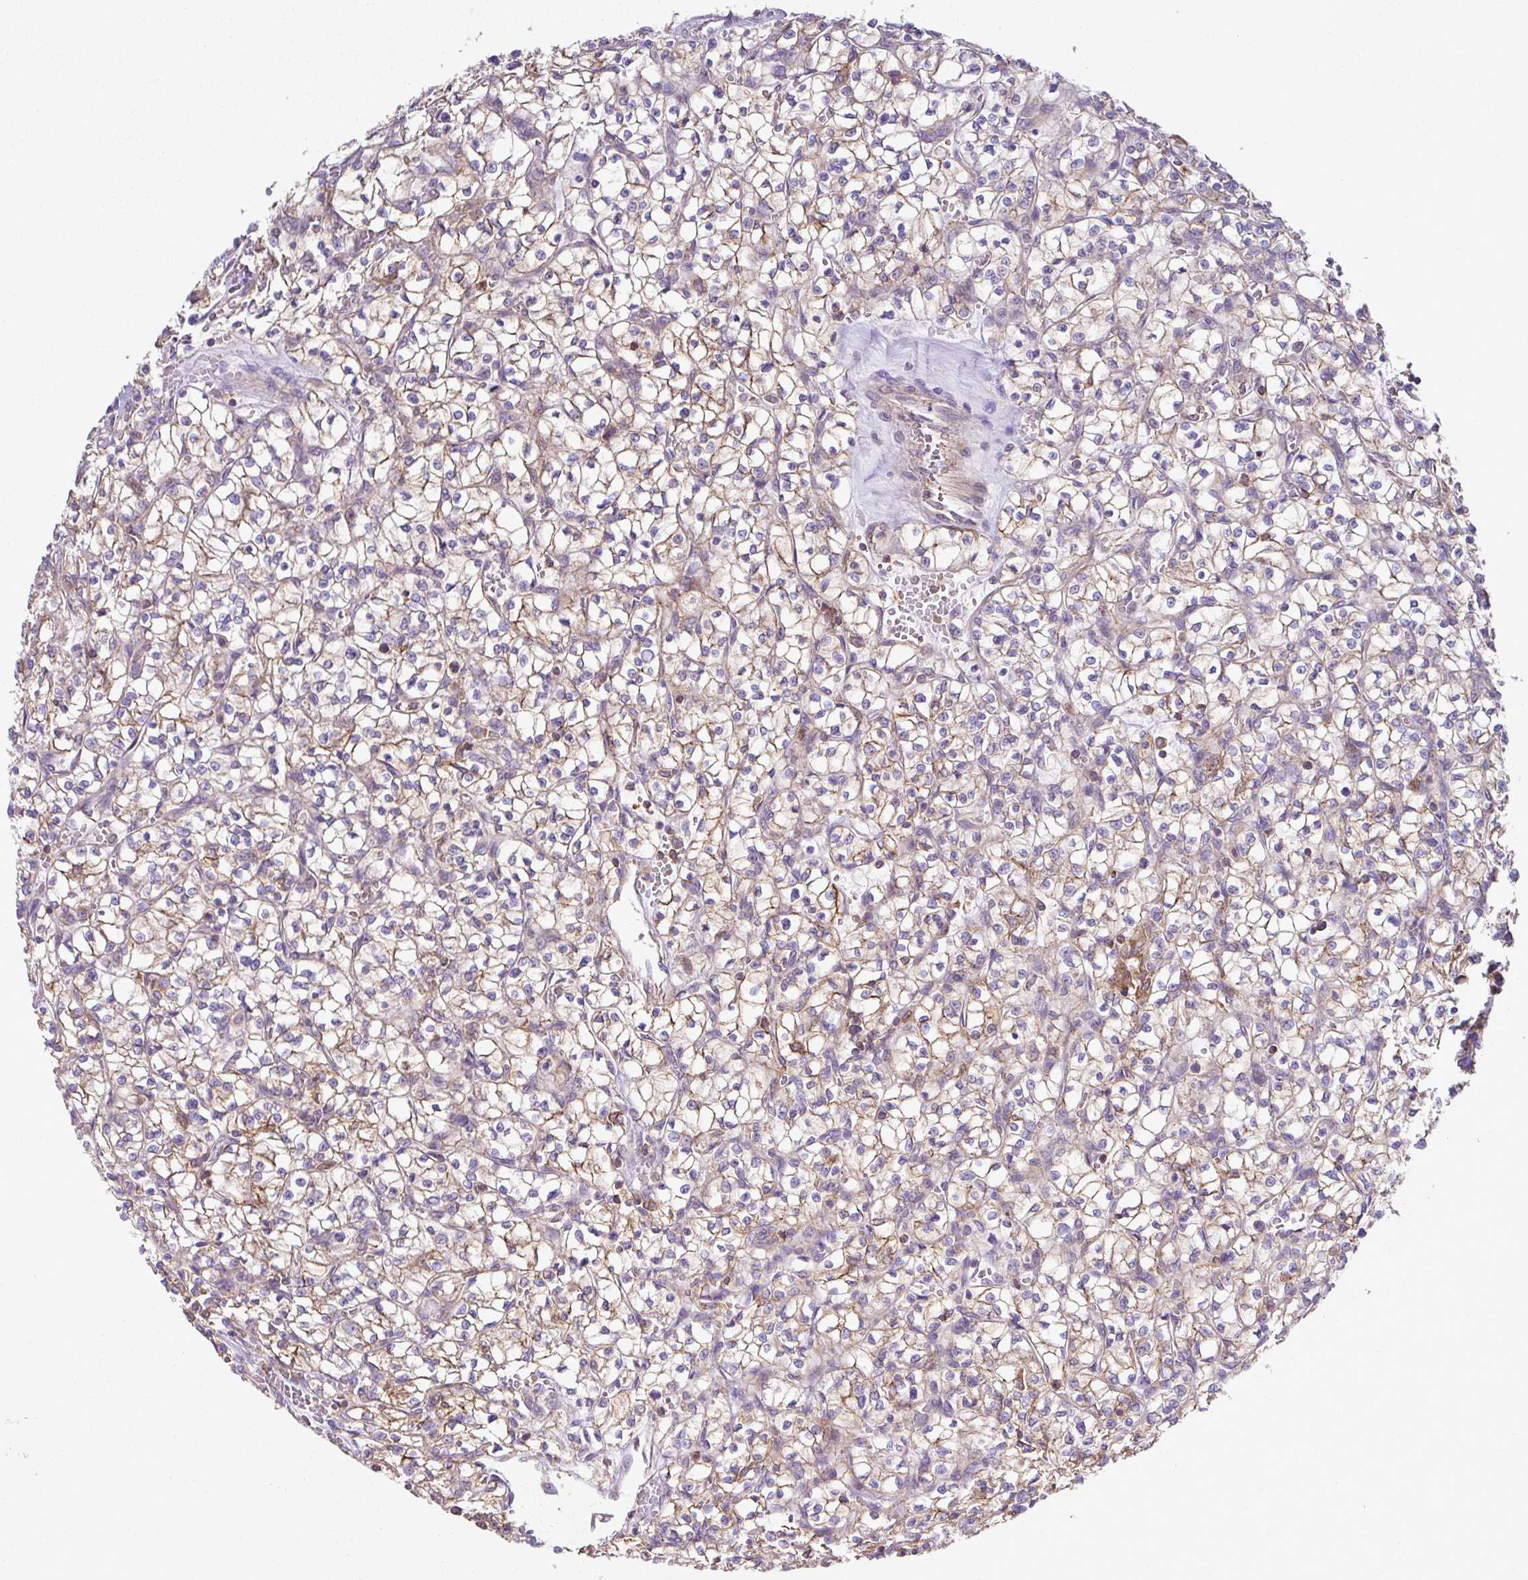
{"staining": {"intensity": "negative", "quantity": "none", "location": "none"}, "tissue": "renal cancer", "cell_type": "Tumor cells", "image_type": "cancer", "snomed": [{"axis": "morphology", "description": "Adenocarcinoma, NOS"}, {"axis": "topography", "description": "Kidney"}], "caption": "A histopathology image of human renal cancer (adenocarcinoma) is negative for staining in tumor cells.", "gene": "RIC1", "patient": {"sex": "female", "age": 64}}